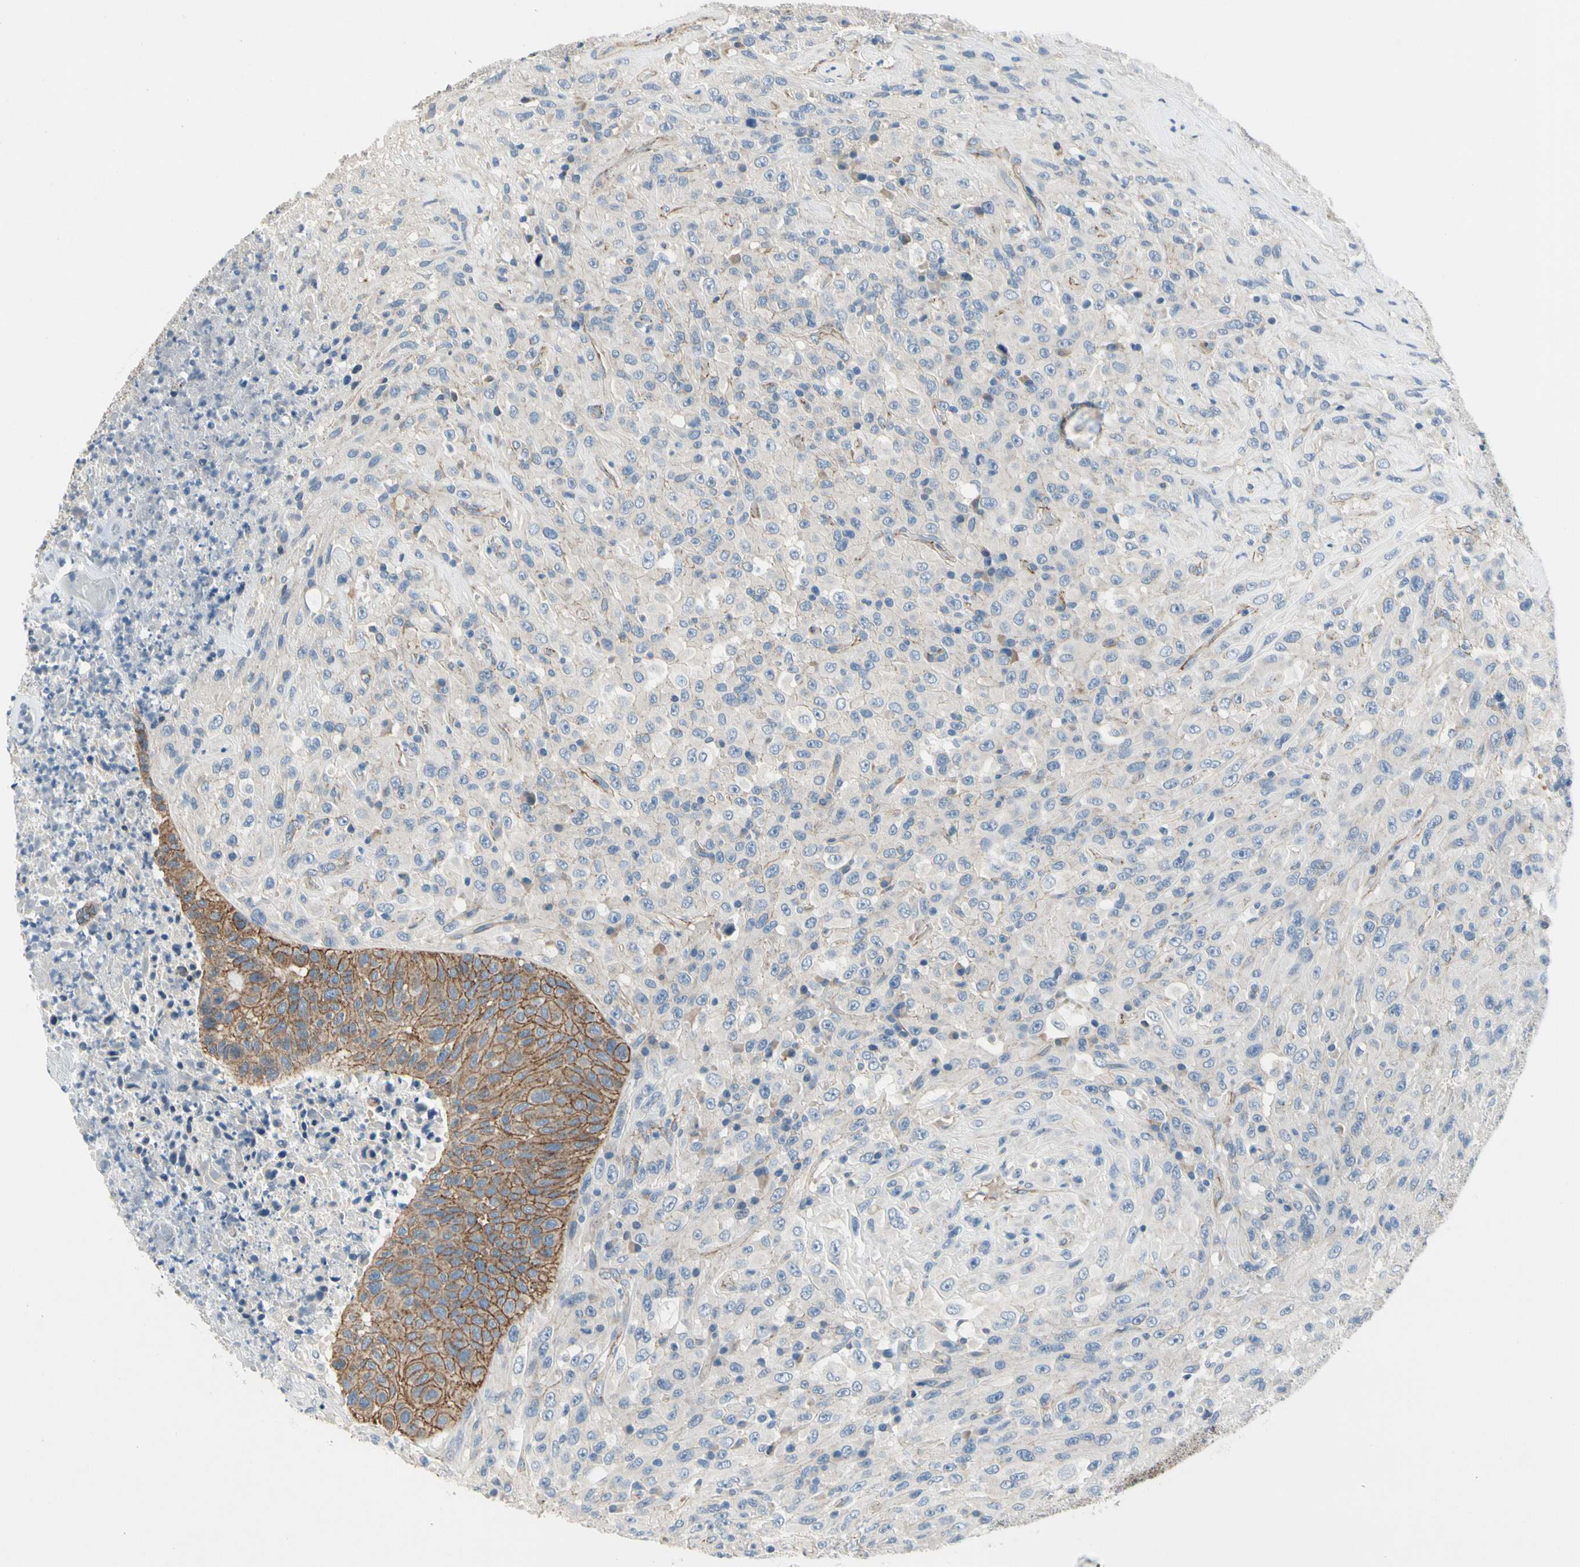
{"staining": {"intensity": "negative", "quantity": "none", "location": "none"}, "tissue": "urothelial cancer", "cell_type": "Tumor cells", "image_type": "cancer", "snomed": [{"axis": "morphology", "description": "Urothelial carcinoma, High grade"}, {"axis": "topography", "description": "Urinary bladder"}], "caption": "Histopathology image shows no protein positivity in tumor cells of urothelial cancer tissue.", "gene": "LGR6", "patient": {"sex": "male", "age": 66}}